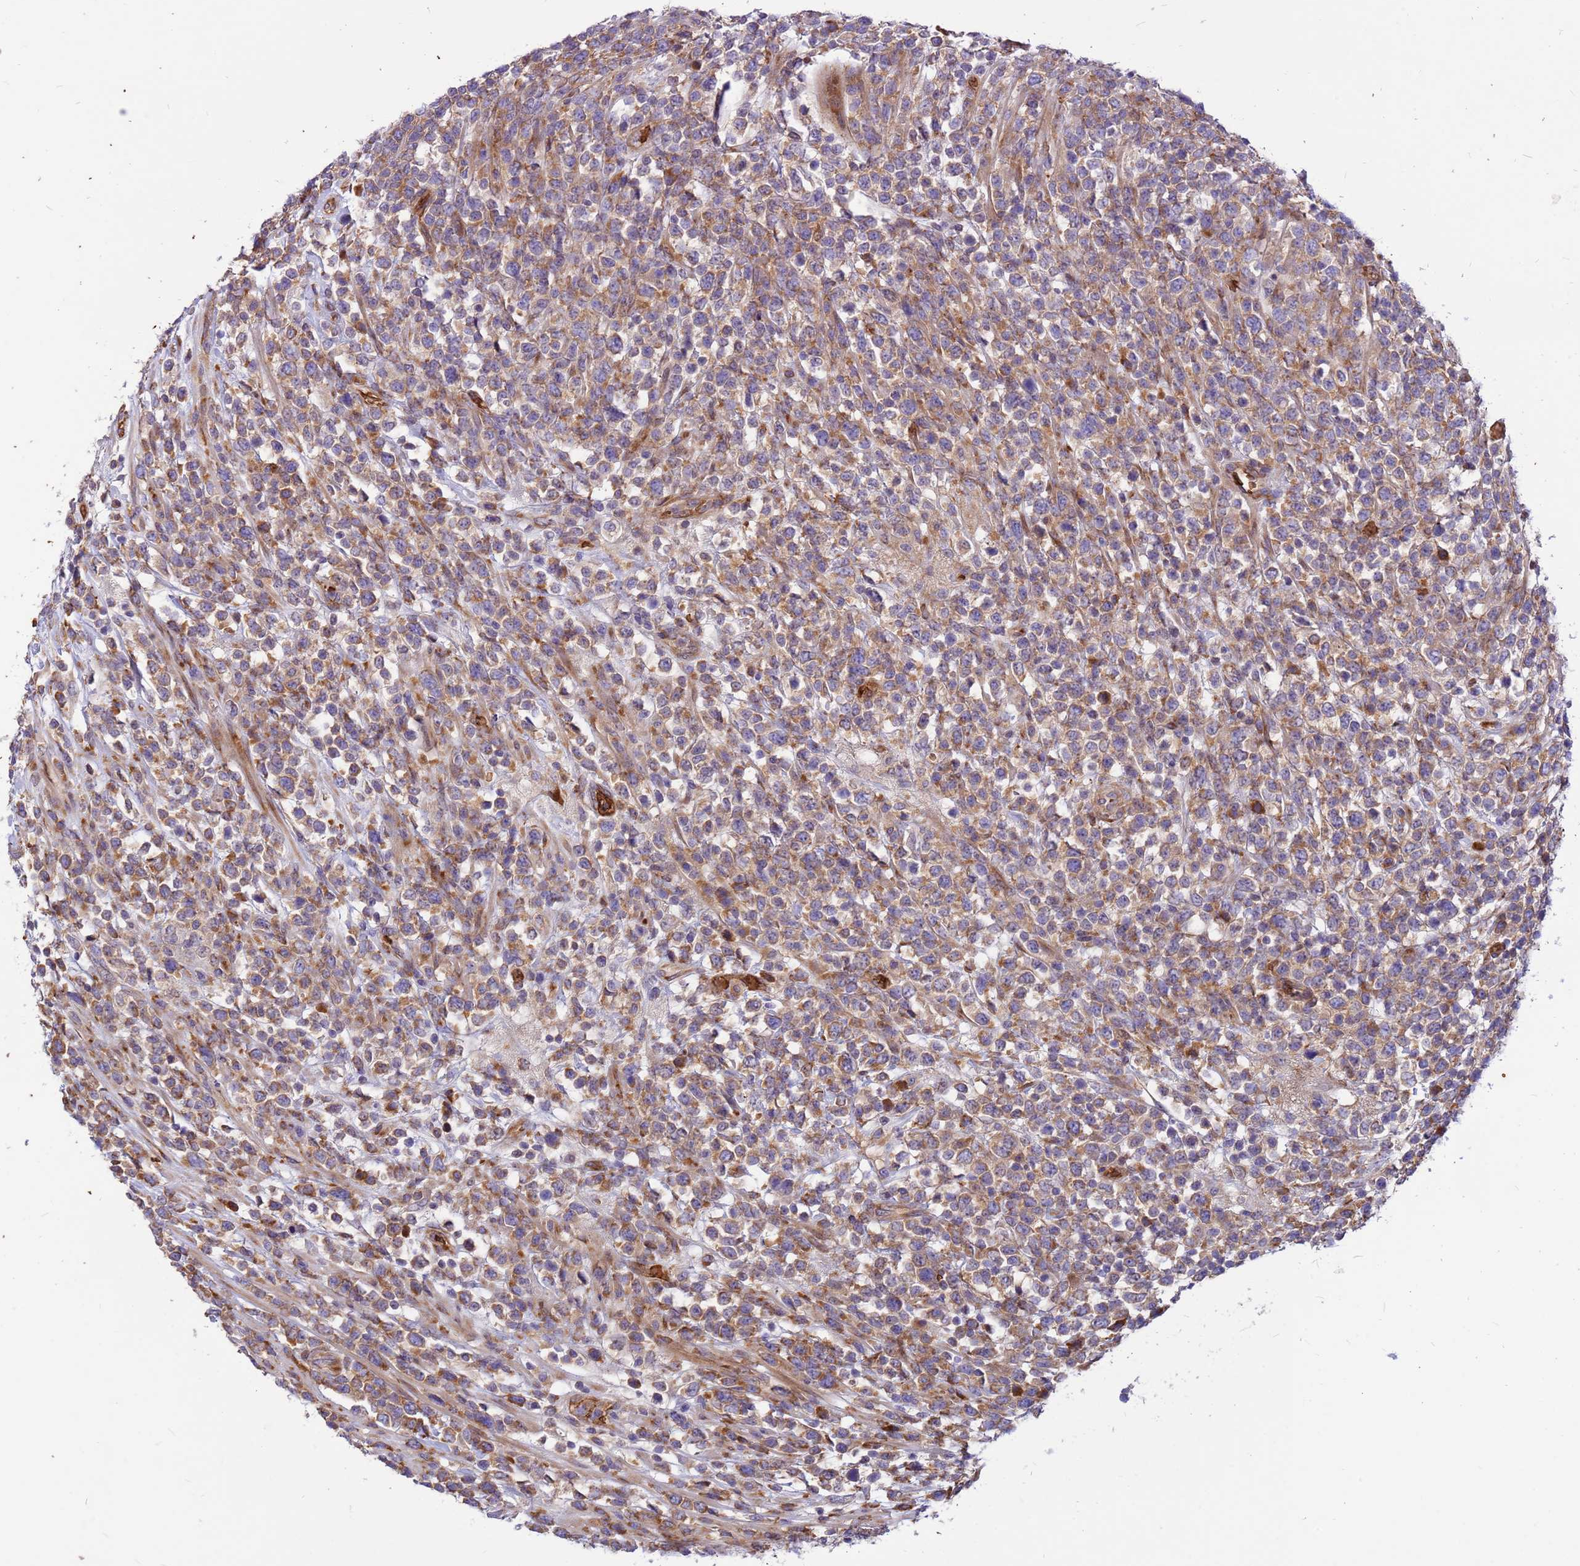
{"staining": {"intensity": "weak", "quantity": ">75%", "location": "cytoplasmic/membranous"}, "tissue": "lymphoma", "cell_type": "Tumor cells", "image_type": "cancer", "snomed": [{"axis": "morphology", "description": "Malignant lymphoma, non-Hodgkin's type, High grade"}, {"axis": "topography", "description": "Colon"}], "caption": "This is a histology image of immunohistochemistry staining of lymphoma, which shows weak expression in the cytoplasmic/membranous of tumor cells.", "gene": "ZNF669", "patient": {"sex": "female", "age": 53}}